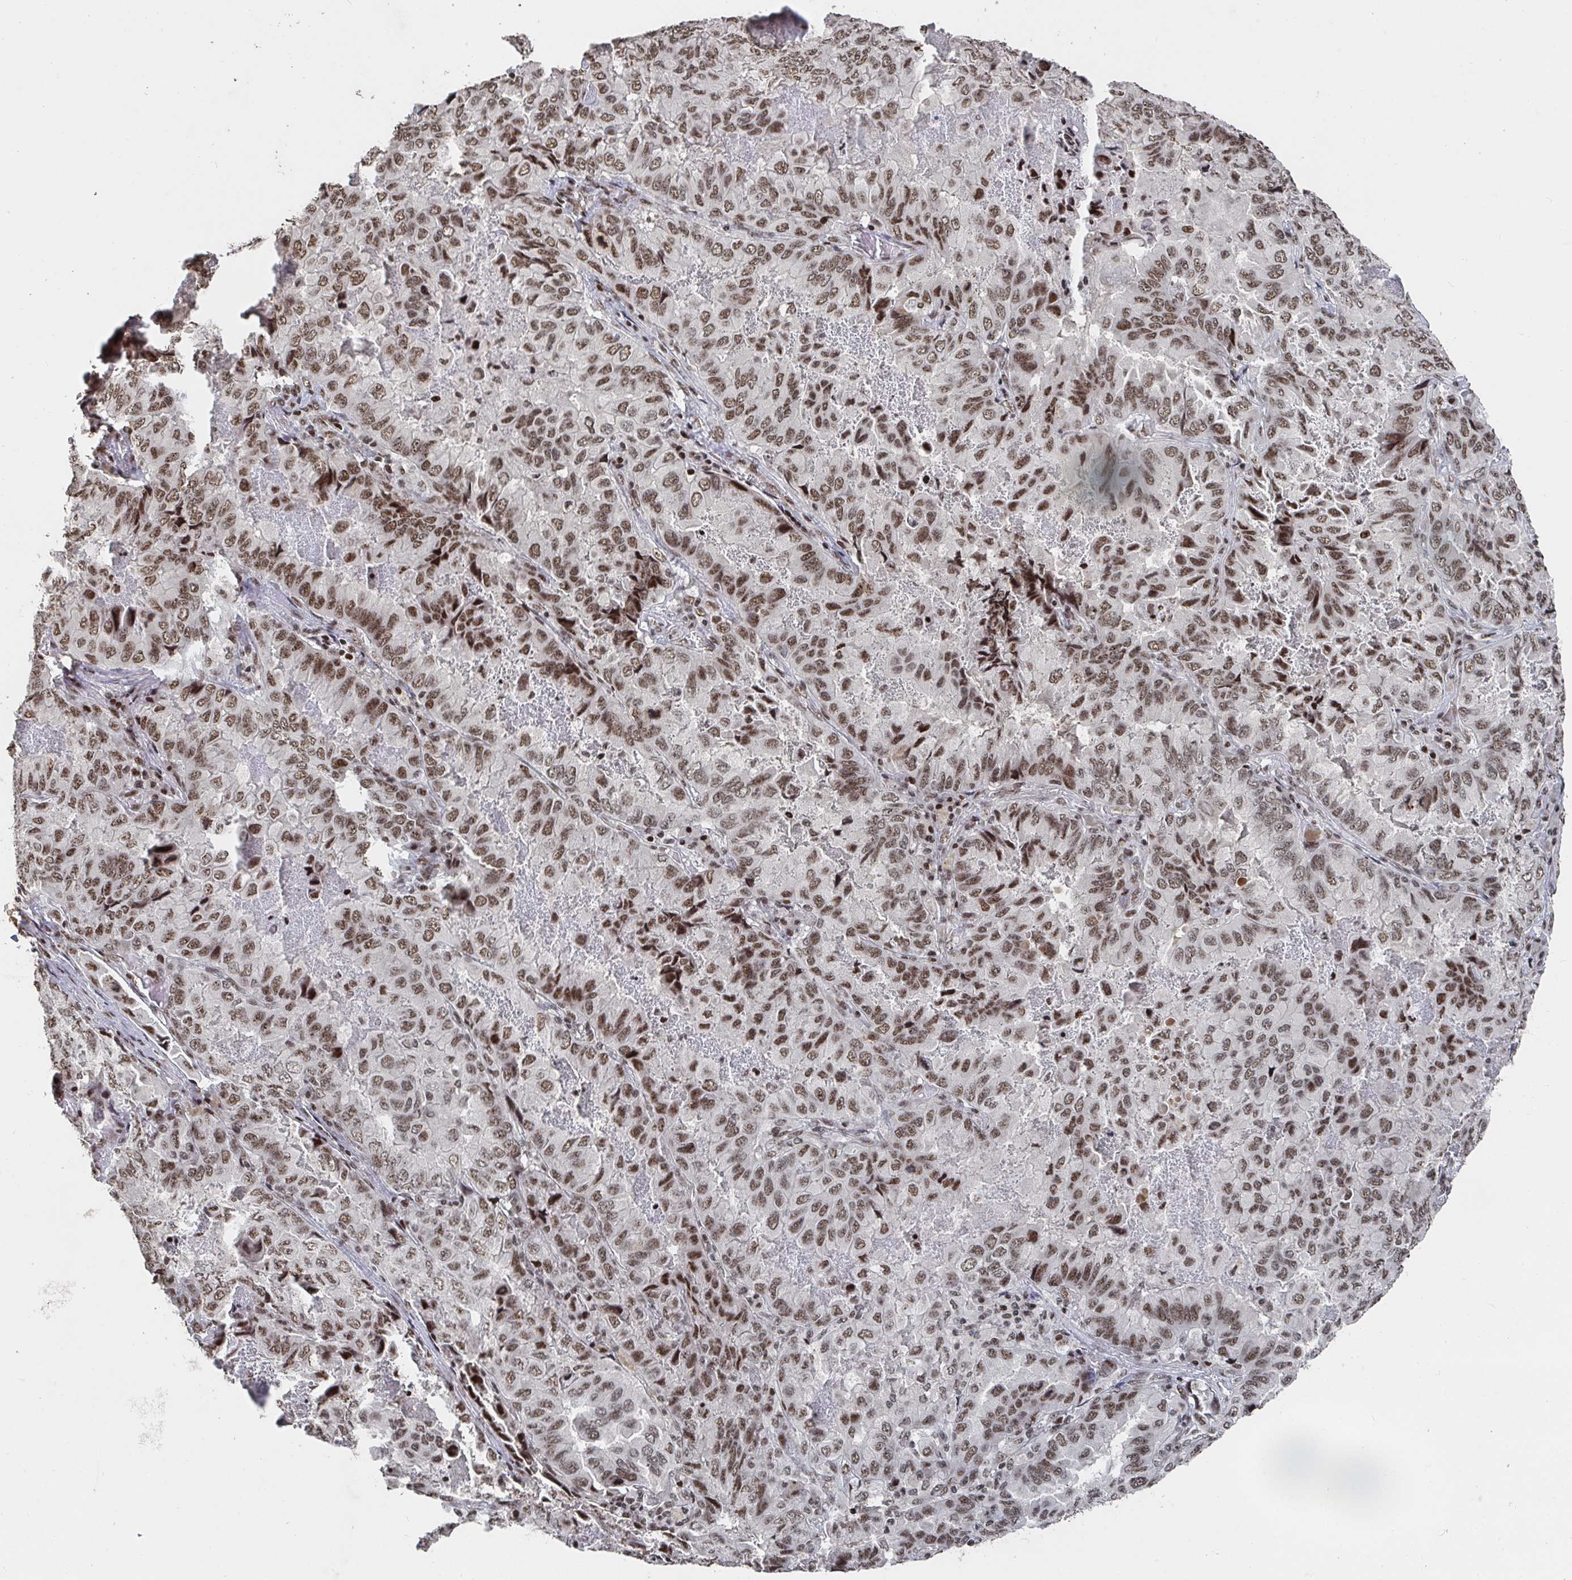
{"staining": {"intensity": "moderate", "quantity": ">75%", "location": "nuclear"}, "tissue": "lung cancer", "cell_type": "Tumor cells", "image_type": "cancer", "snomed": [{"axis": "morphology", "description": "Aneuploidy"}, {"axis": "morphology", "description": "Adenocarcinoma, NOS"}, {"axis": "morphology", "description": "Adenocarcinoma, metastatic, NOS"}, {"axis": "topography", "description": "Lymph node"}, {"axis": "topography", "description": "Lung"}], "caption": "Approximately >75% of tumor cells in lung metastatic adenocarcinoma display moderate nuclear protein staining as visualized by brown immunohistochemical staining.", "gene": "ZDHHC12", "patient": {"sex": "female", "age": 48}}